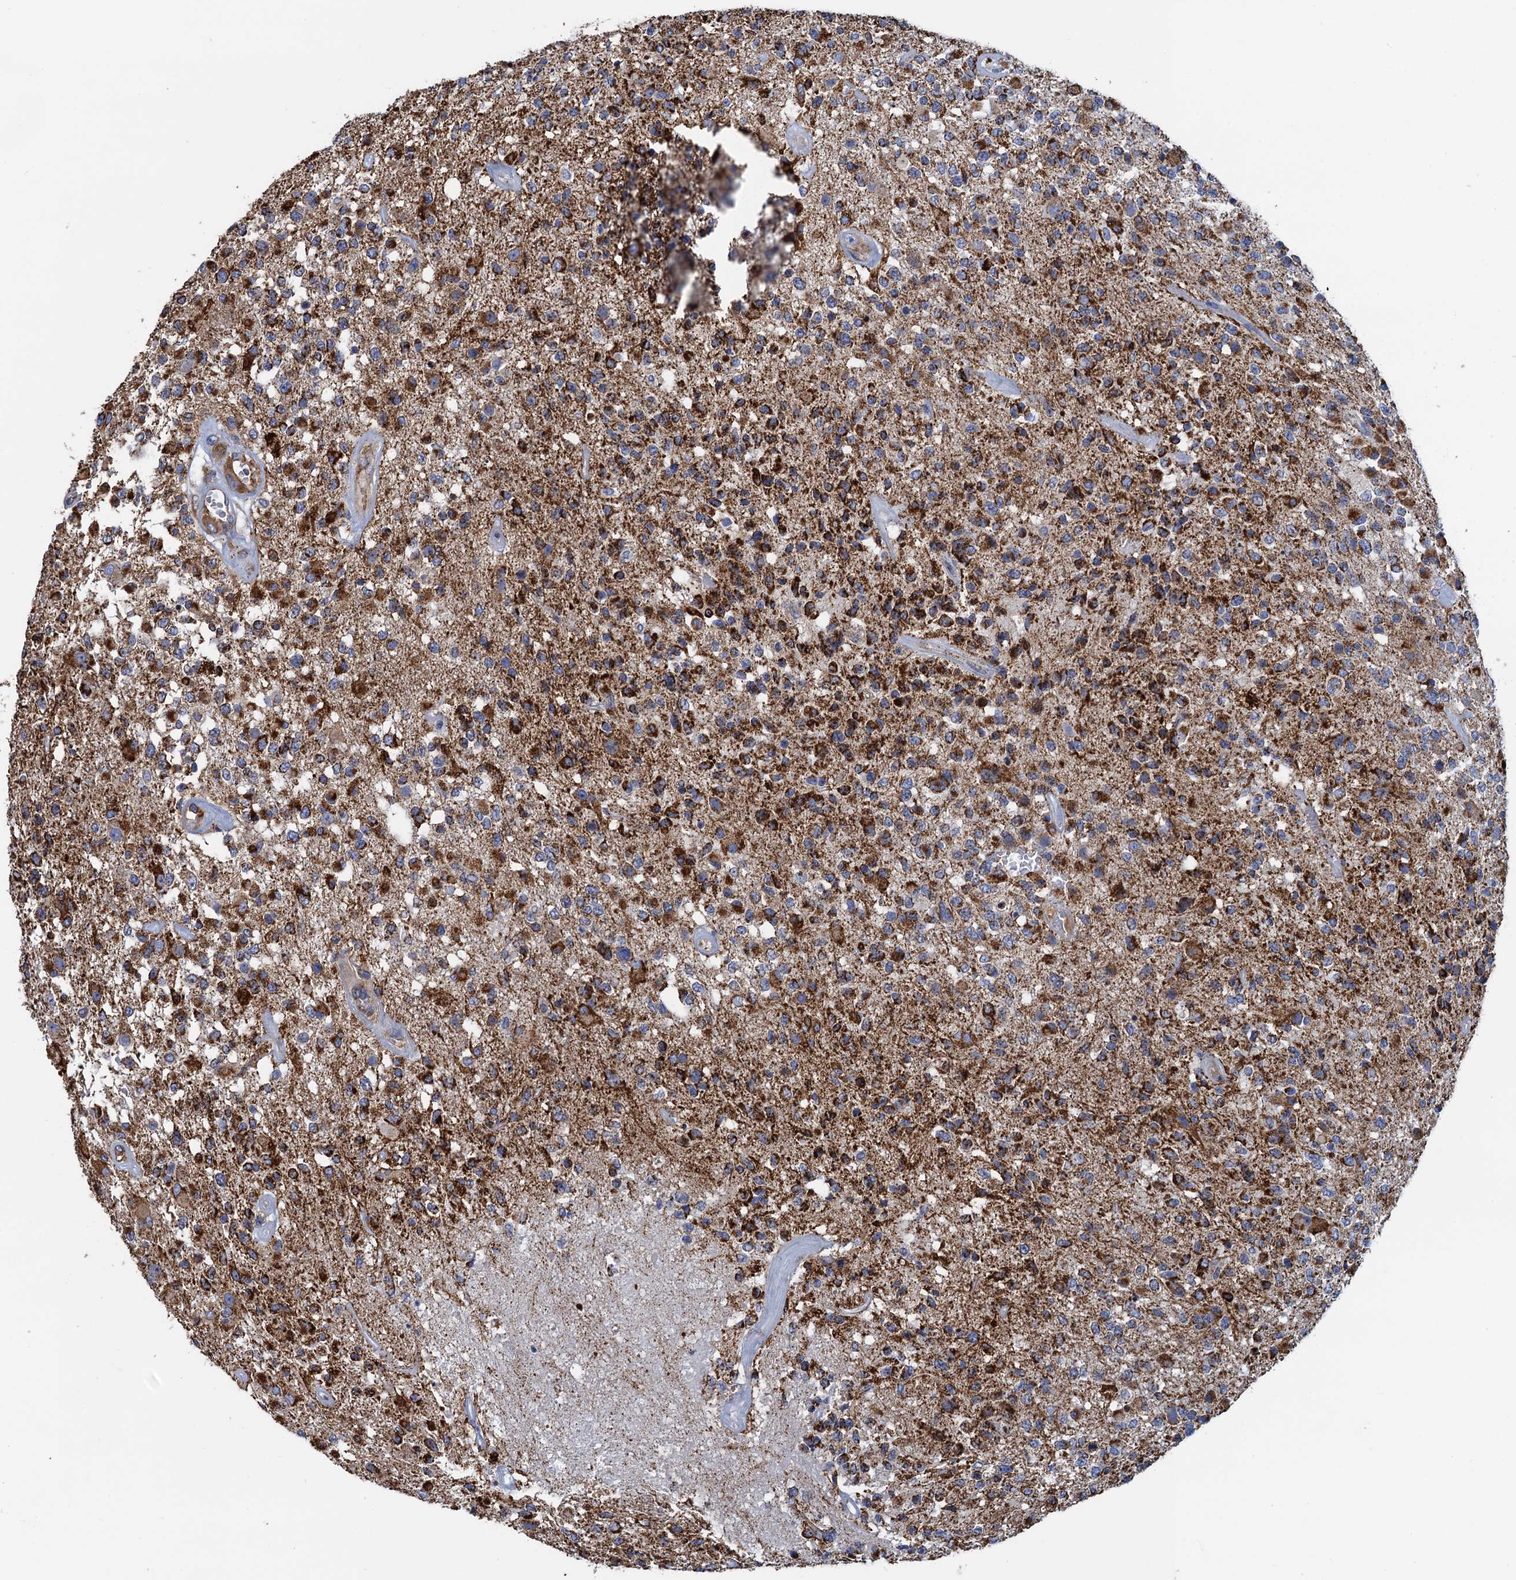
{"staining": {"intensity": "strong", "quantity": ">75%", "location": "cytoplasmic/membranous"}, "tissue": "glioma", "cell_type": "Tumor cells", "image_type": "cancer", "snomed": [{"axis": "morphology", "description": "Glioma, malignant, High grade"}, {"axis": "morphology", "description": "Glioblastoma, NOS"}, {"axis": "topography", "description": "Brain"}], "caption": "Protein staining of glioblastoma tissue displays strong cytoplasmic/membranous positivity in about >75% of tumor cells.", "gene": "GCSH", "patient": {"sex": "male", "age": 60}}